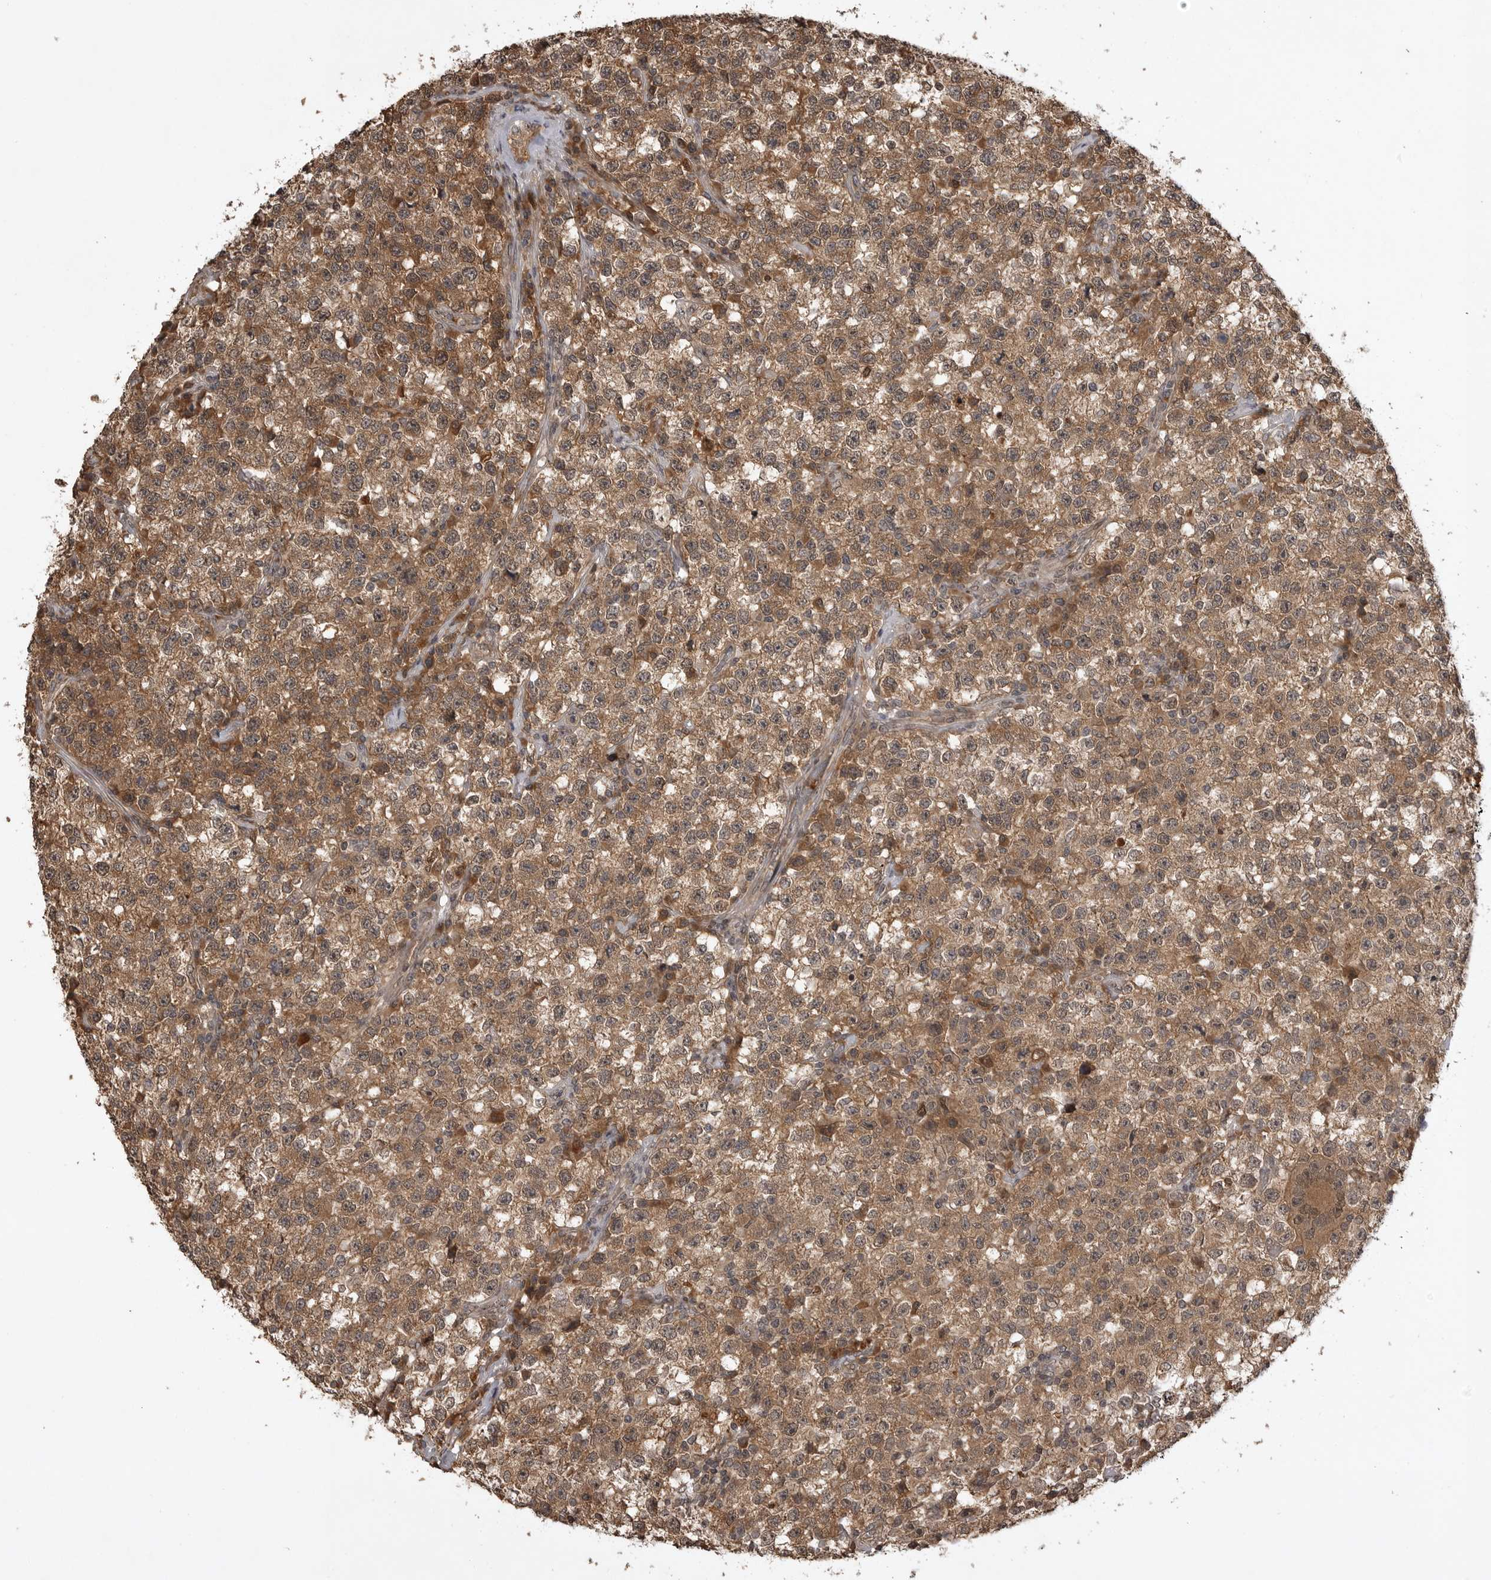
{"staining": {"intensity": "moderate", "quantity": ">75%", "location": "cytoplasmic/membranous"}, "tissue": "testis cancer", "cell_type": "Tumor cells", "image_type": "cancer", "snomed": [{"axis": "morphology", "description": "Seminoma, NOS"}, {"axis": "topography", "description": "Testis"}], "caption": "DAB immunohistochemical staining of human seminoma (testis) shows moderate cytoplasmic/membranous protein staining in approximately >75% of tumor cells.", "gene": "AKAP7", "patient": {"sex": "male", "age": 22}}